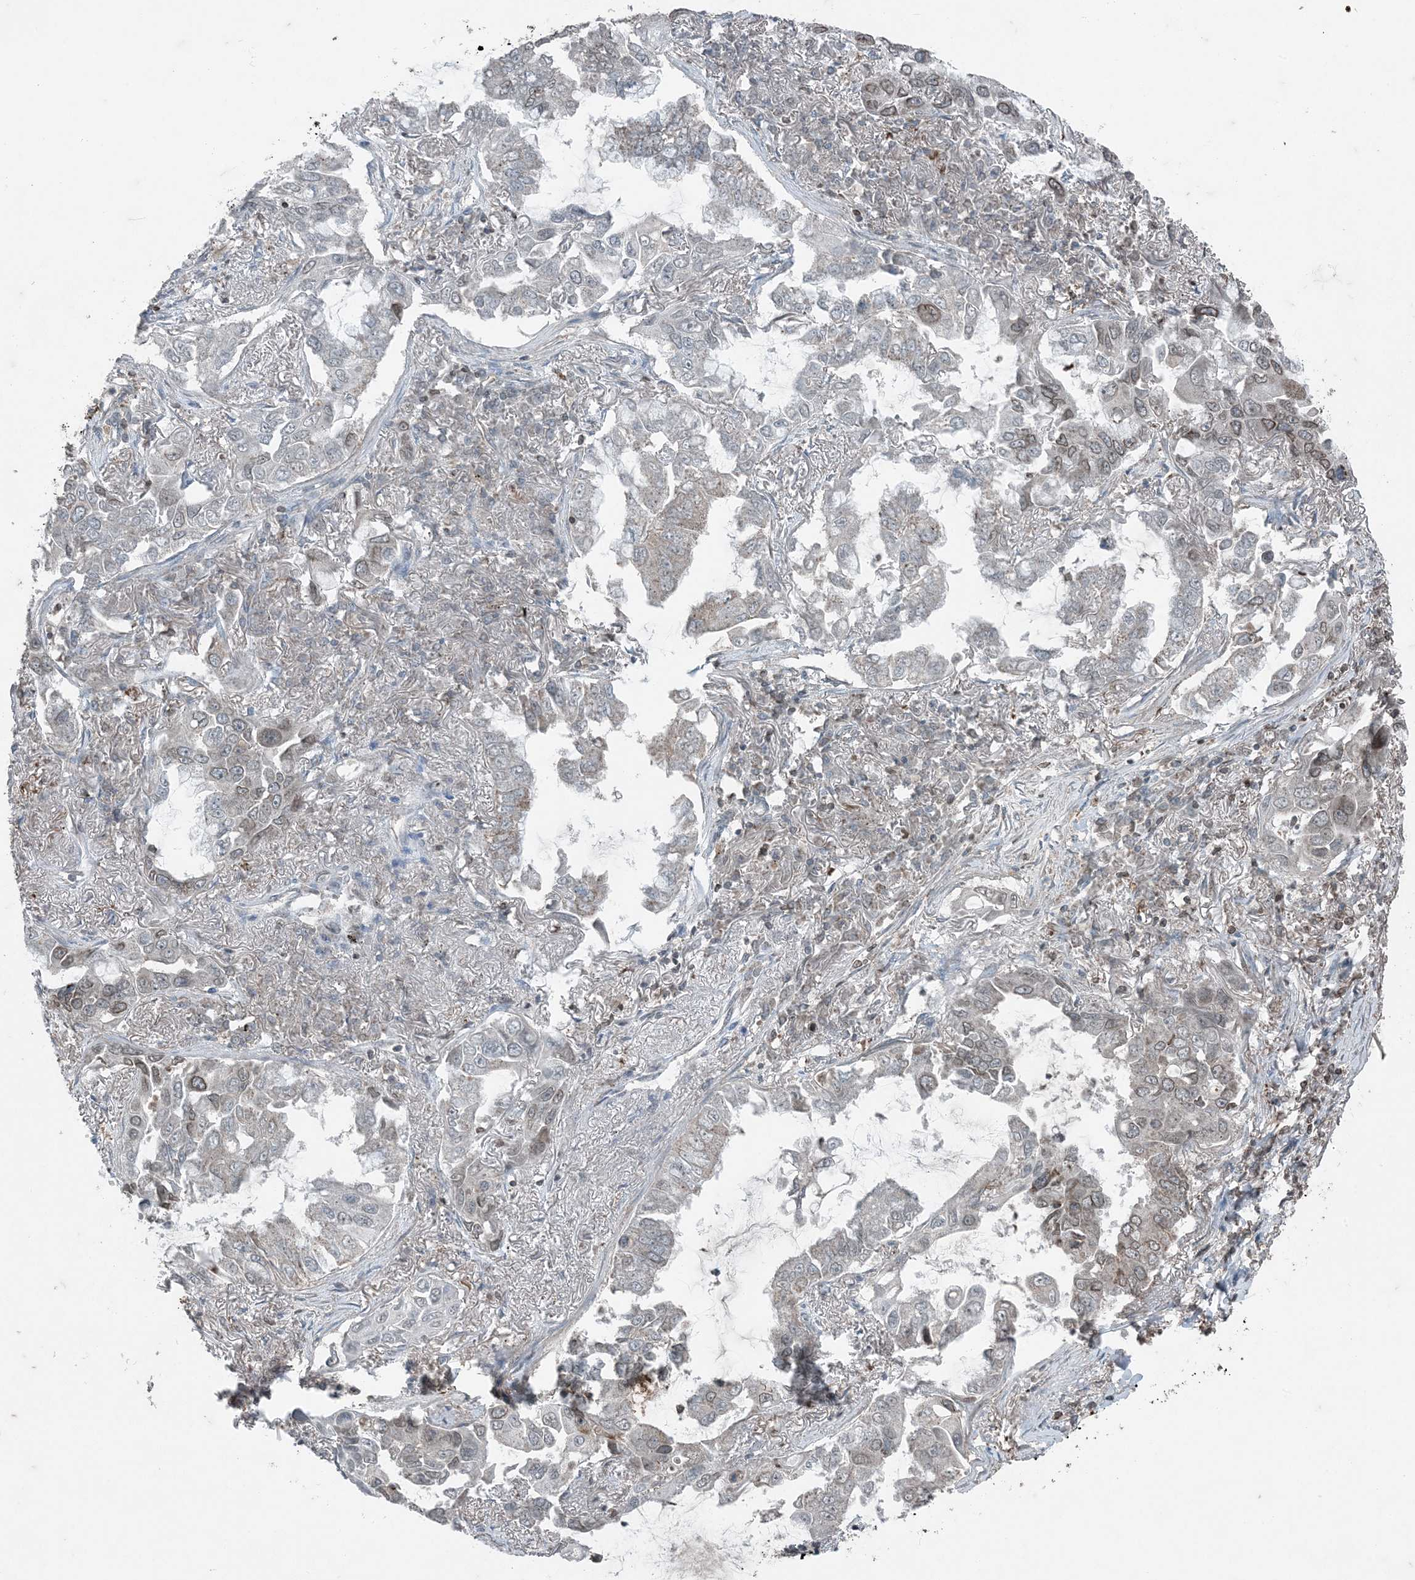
{"staining": {"intensity": "negative", "quantity": "none", "location": "none"}, "tissue": "lung cancer", "cell_type": "Tumor cells", "image_type": "cancer", "snomed": [{"axis": "morphology", "description": "Adenocarcinoma, NOS"}, {"axis": "topography", "description": "Lung"}], "caption": "This is an immunohistochemistry histopathology image of human lung cancer. There is no positivity in tumor cells.", "gene": "GNL1", "patient": {"sex": "male", "age": 64}}